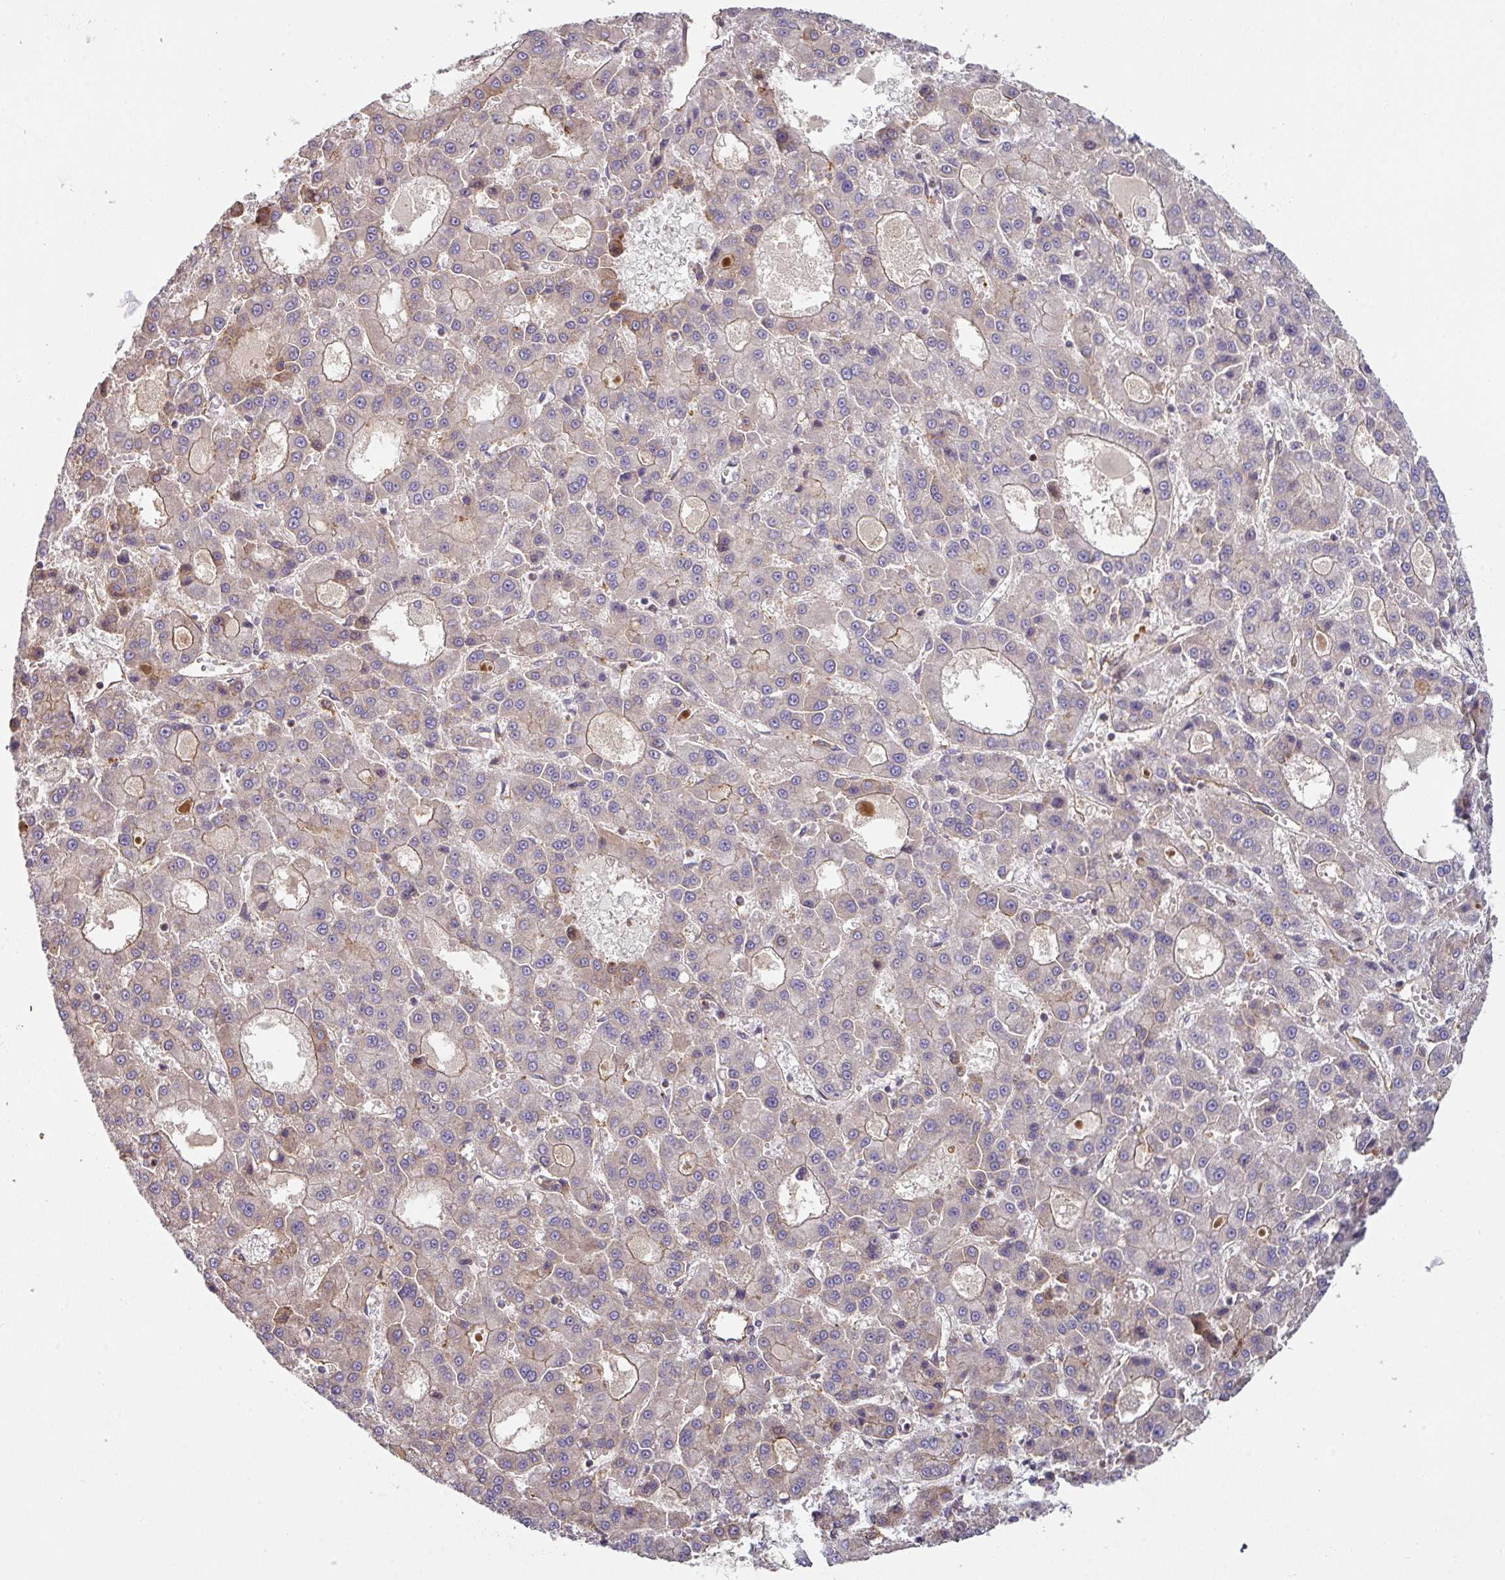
{"staining": {"intensity": "weak", "quantity": "25%-75%", "location": "cytoplasmic/membranous"}, "tissue": "liver cancer", "cell_type": "Tumor cells", "image_type": "cancer", "snomed": [{"axis": "morphology", "description": "Carcinoma, Hepatocellular, NOS"}, {"axis": "topography", "description": "Liver"}], "caption": "IHC (DAB) staining of human liver cancer exhibits weak cytoplasmic/membranous protein positivity in approximately 25%-75% of tumor cells.", "gene": "CASP2", "patient": {"sex": "male", "age": 70}}